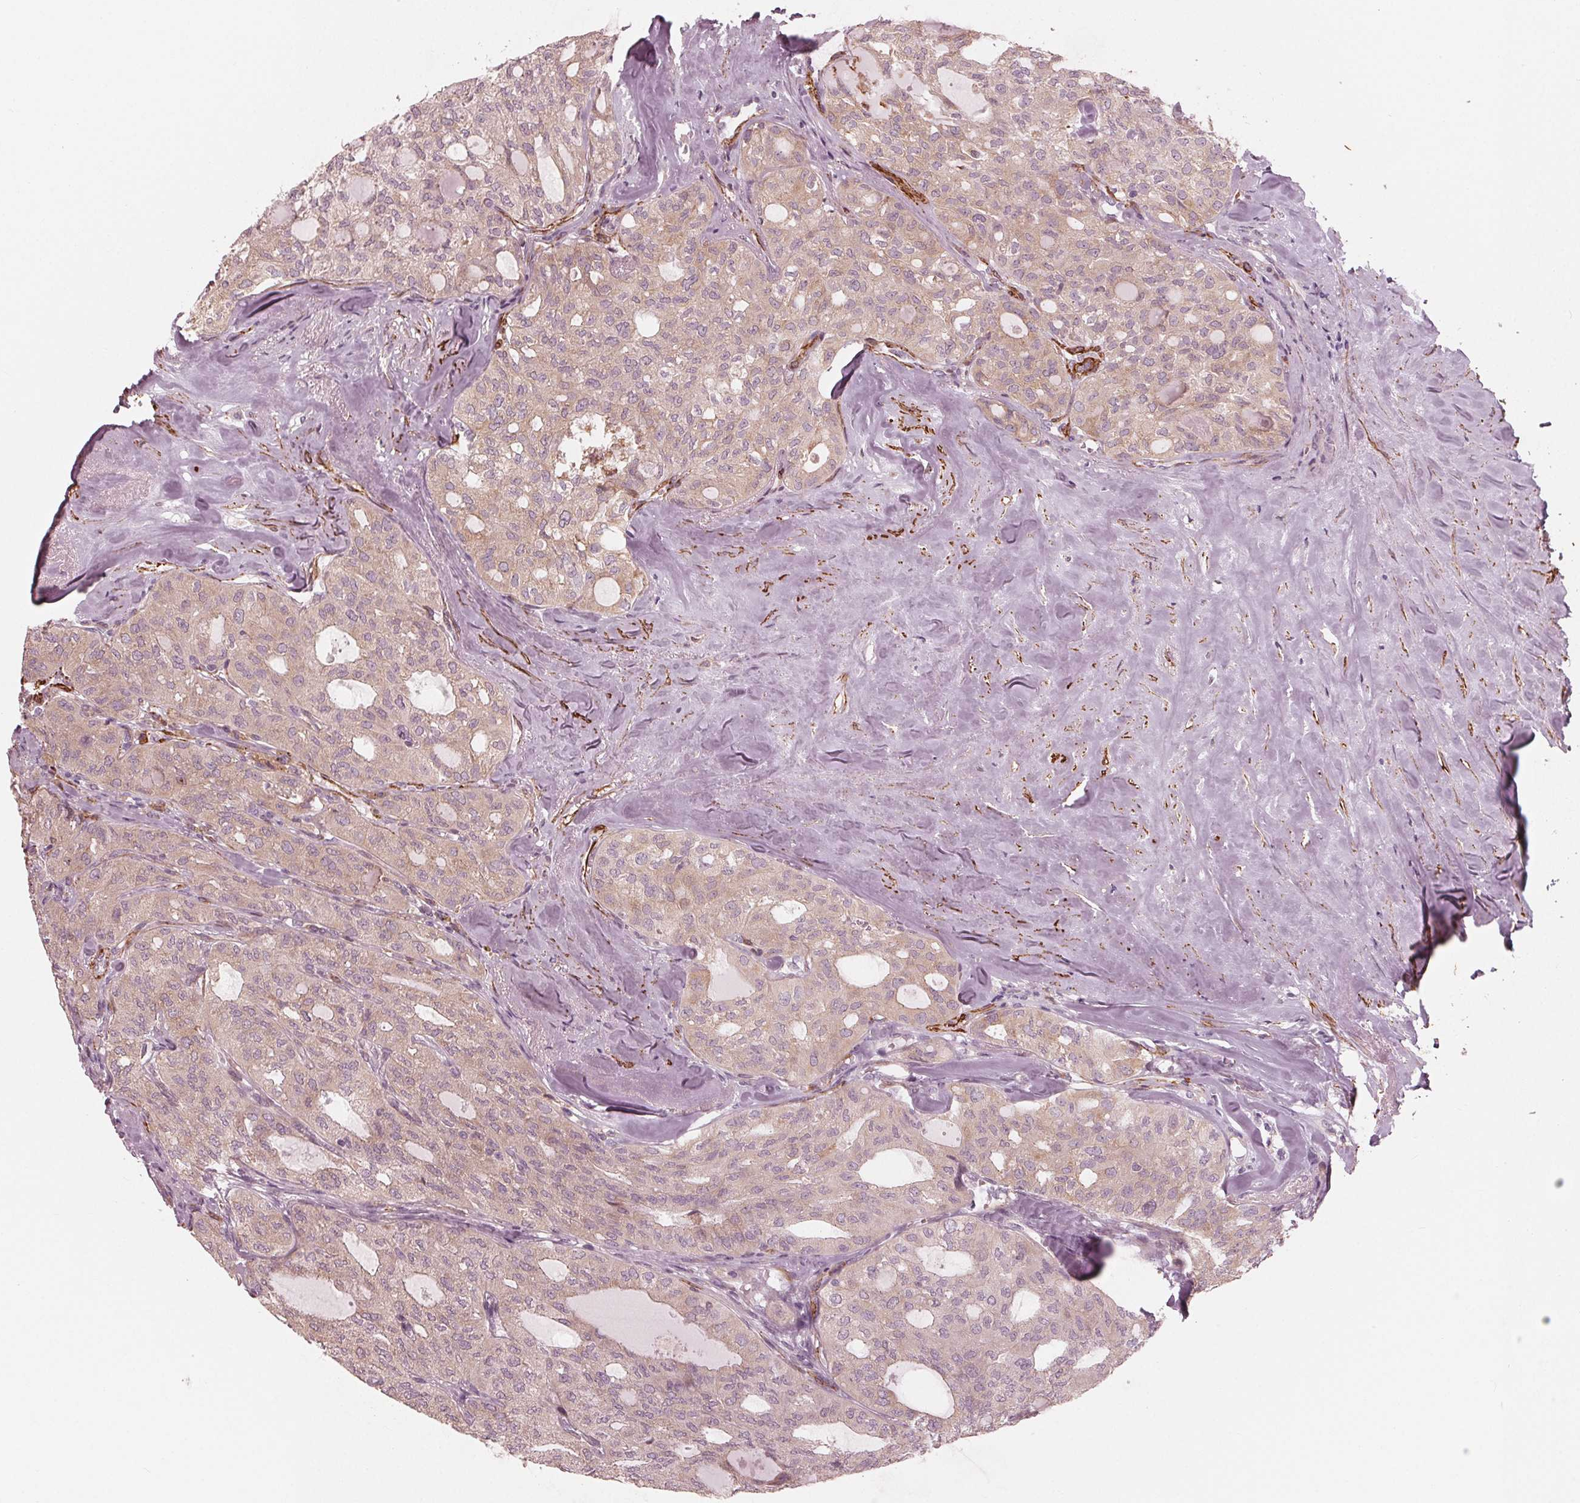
{"staining": {"intensity": "weak", "quantity": "25%-75%", "location": "cytoplasmic/membranous"}, "tissue": "thyroid cancer", "cell_type": "Tumor cells", "image_type": "cancer", "snomed": [{"axis": "morphology", "description": "Follicular adenoma carcinoma, NOS"}, {"axis": "topography", "description": "Thyroid gland"}], "caption": "A histopathology image showing weak cytoplasmic/membranous positivity in approximately 25%-75% of tumor cells in follicular adenoma carcinoma (thyroid), as visualized by brown immunohistochemical staining.", "gene": "MIER3", "patient": {"sex": "male", "age": 75}}